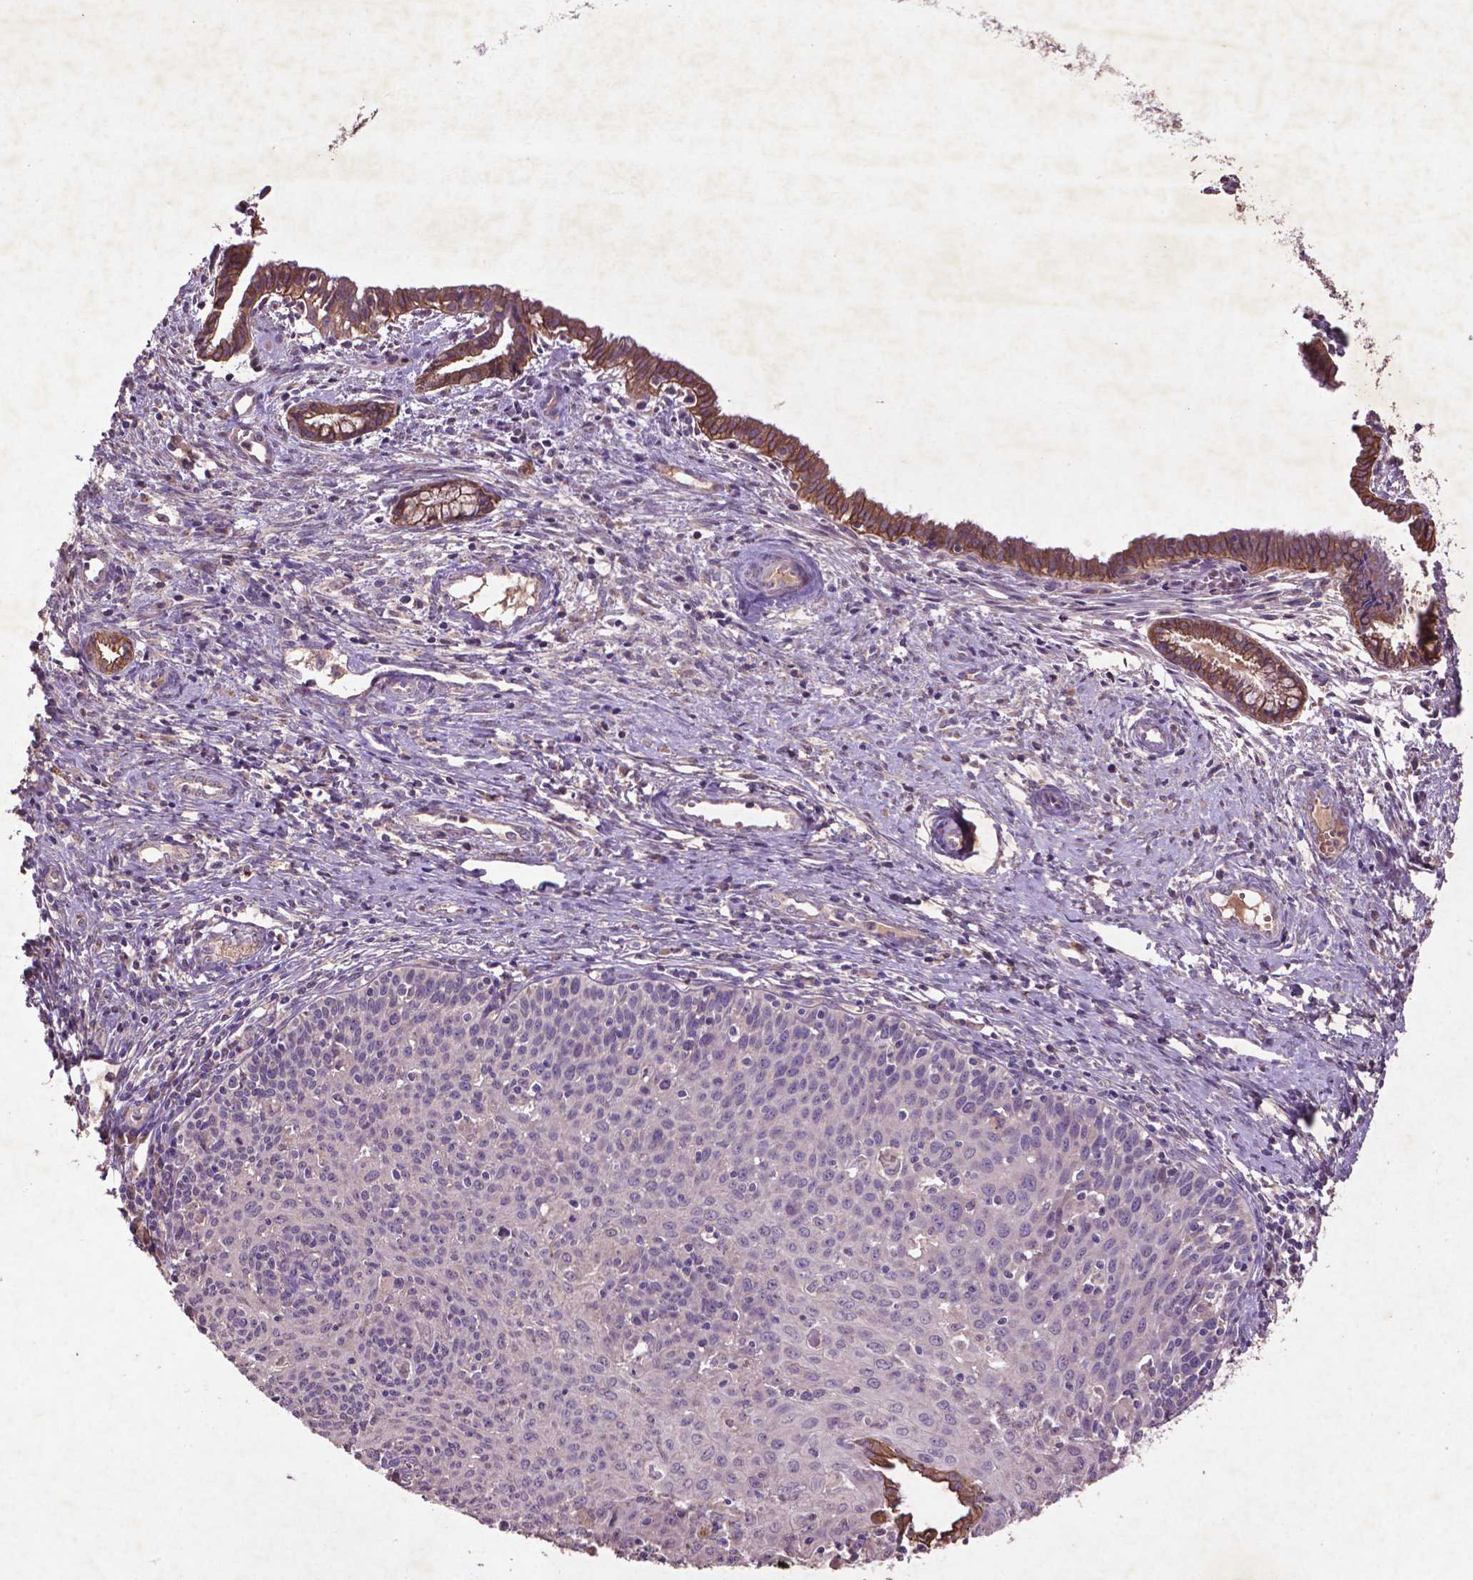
{"staining": {"intensity": "negative", "quantity": "none", "location": "none"}, "tissue": "cervical cancer", "cell_type": "Tumor cells", "image_type": "cancer", "snomed": [{"axis": "morphology", "description": "Squamous cell carcinoma, NOS"}, {"axis": "topography", "description": "Cervix"}], "caption": "Immunohistochemistry (IHC) micrograph of neoplastic tissue: human cervical squamous cell carcinoma stained with DAB exhibits no significant protein staining in tumor cells. (DAB (3,3'-diaminobenzidine) immunohistochemistry visualized using brightfield microscopy, high magnification).", "gene": "COQ2", "patient": {"sex": "female", "age": 38}}